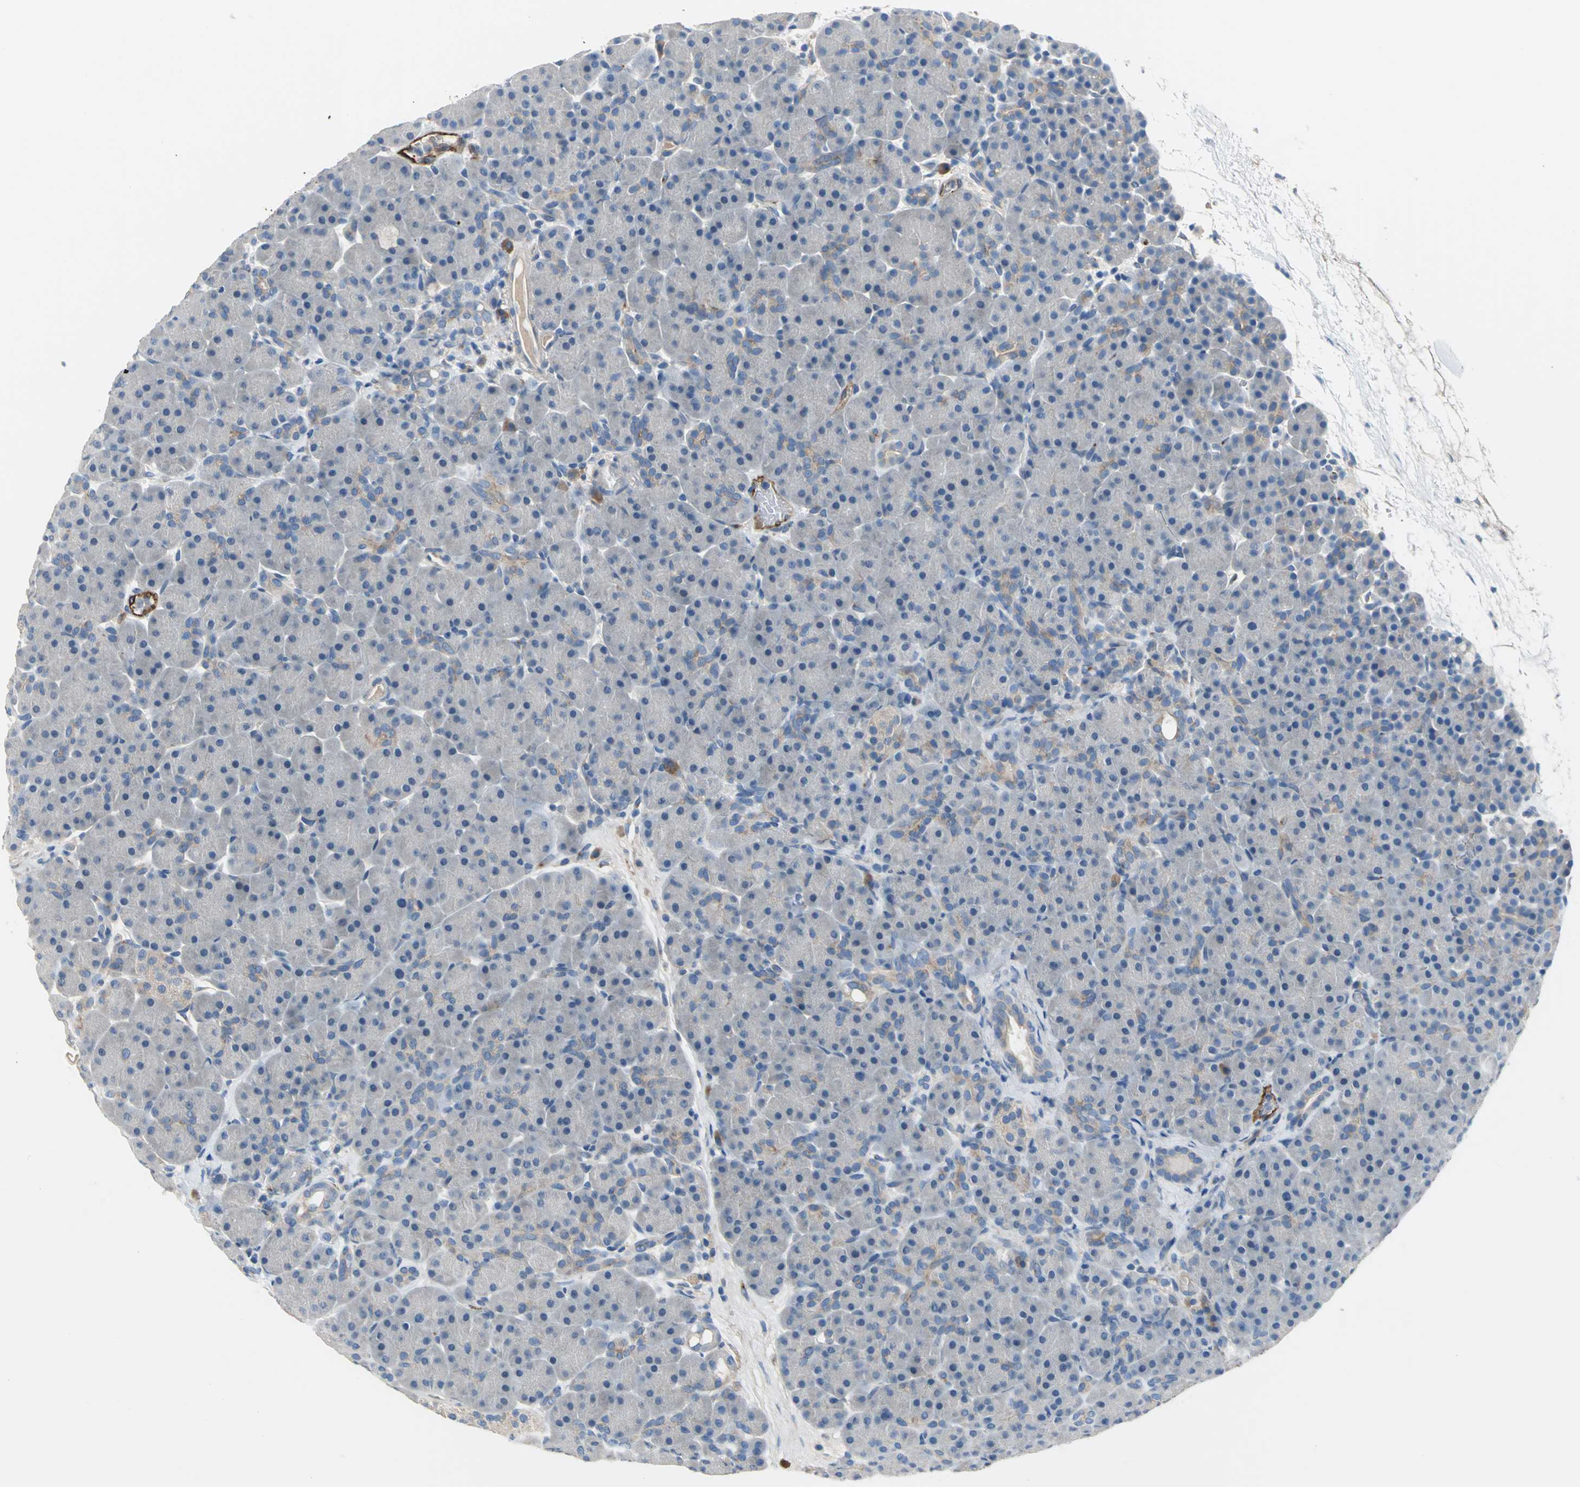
{"staining": {"intensity": "negative", "quantity": "none", "location": "none"}, "tissue": "pancreas", "cell_type": "Exocrine glandular cells", "image_type": "normal", "snomed": [{"axis": "morphology", "description": "Normal tissue, NOS"}, {"axis": "topography", "description": "Pancreas"}], "caption": "IHC histopathology image of unremarkable pancreas: pancreas stained with DAB (3,3'-diaminobenzidine) displays no significant protein staining in exocrine glandular cells.", "gene": "SELP", "patient": {"sex": "male", "age": 66}}